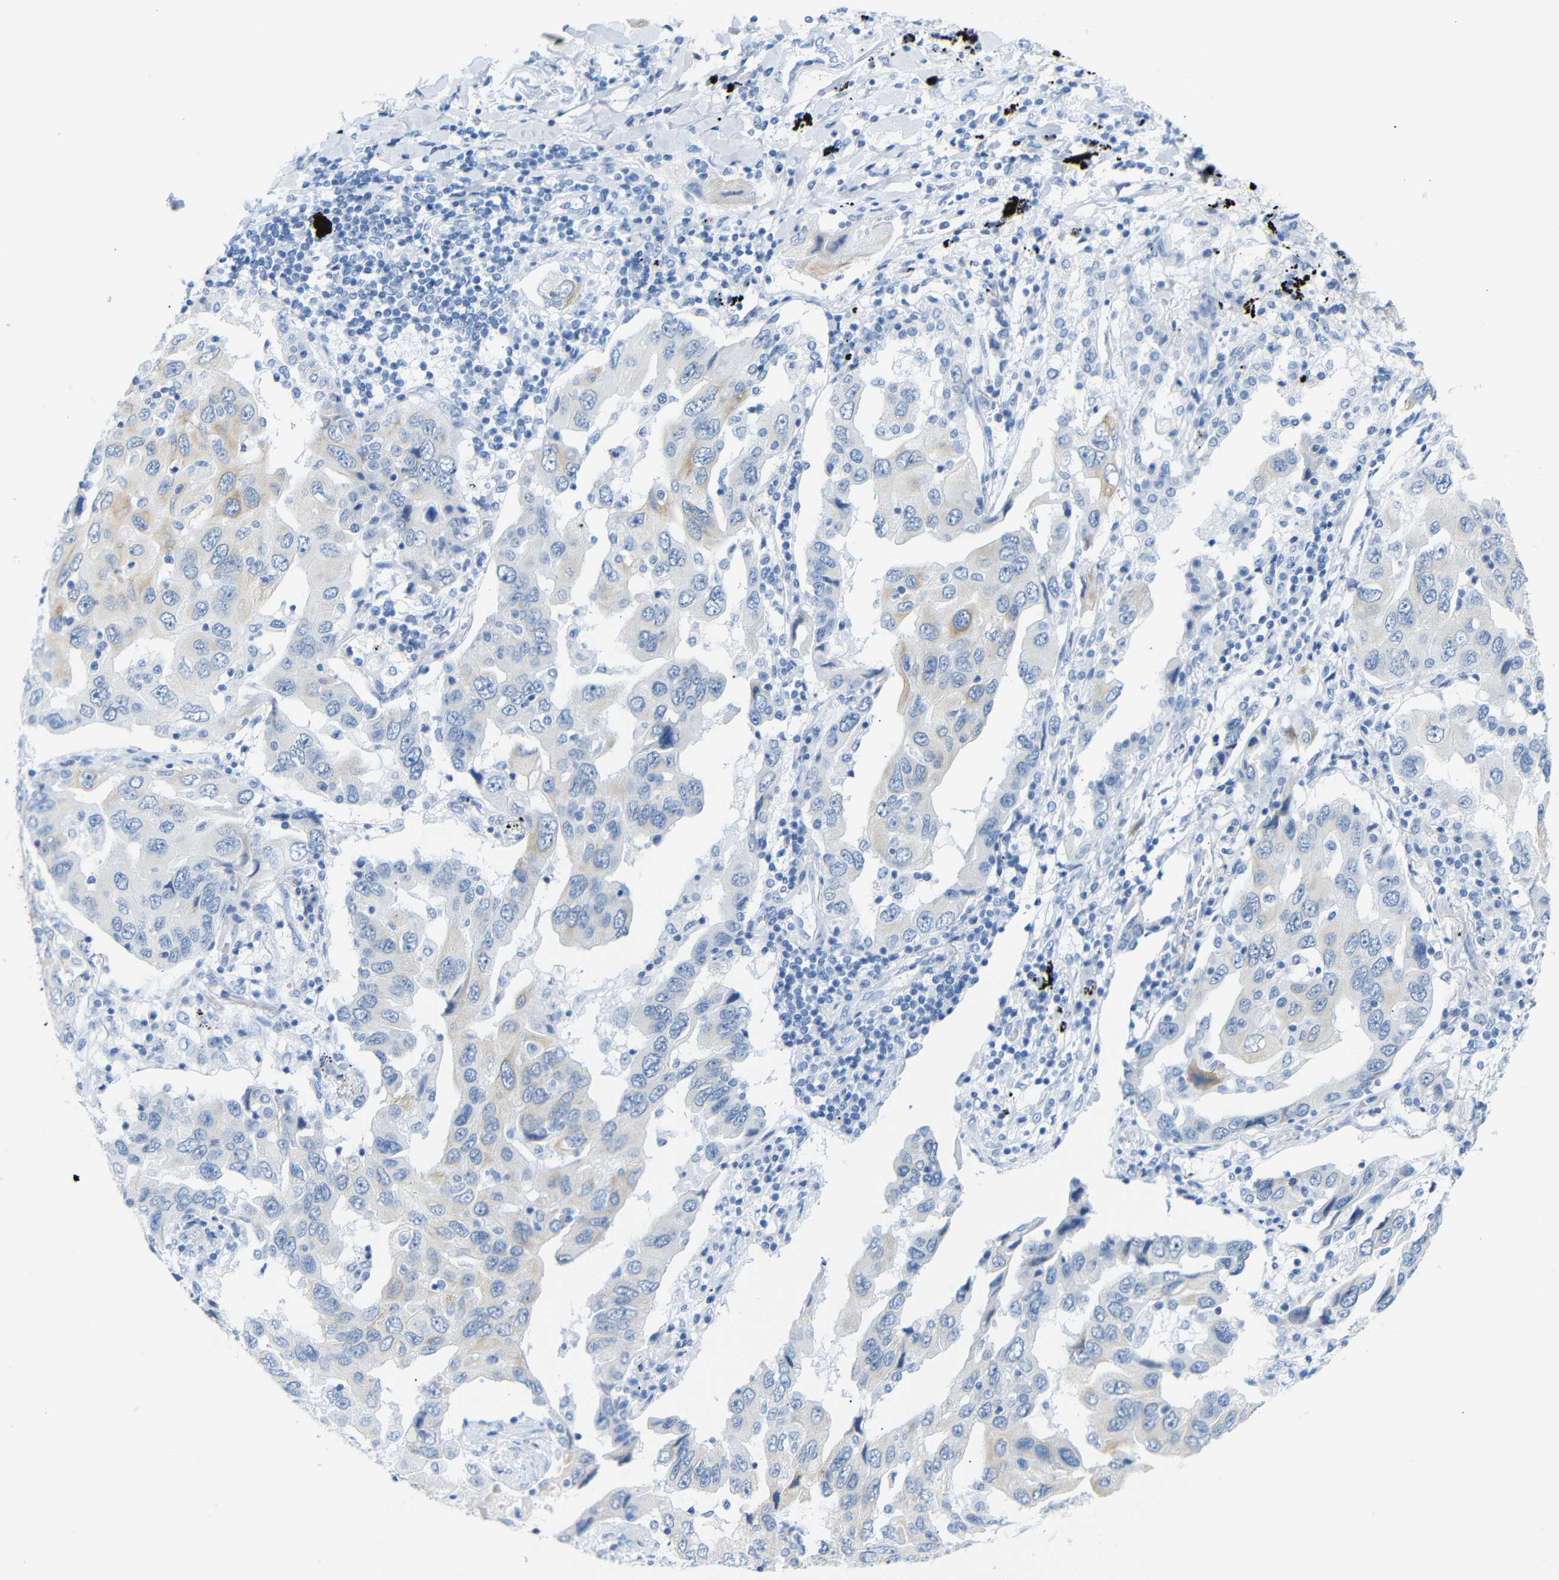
{"staining": {"intensity": "weak", "quantity": "25%-75%", "location": "cytoplasmic/membranous"}, "tissue": "lung cancer", "cell_type": "Tumor cells", "image_type": "cancer", "snomed": [{"axis": "morphology", "description": "Adenocarcinoma, NOS"}, {"axis": "topography", "description": "Lung"}], "caption": "Protein expression analysis of human lung cancer reveals weak cytoplasmic/membranous staining in approximately 25%-75% of tumor cells.", "gene": "DYNAP", "patient": {"sex": "female", "age": 65}}